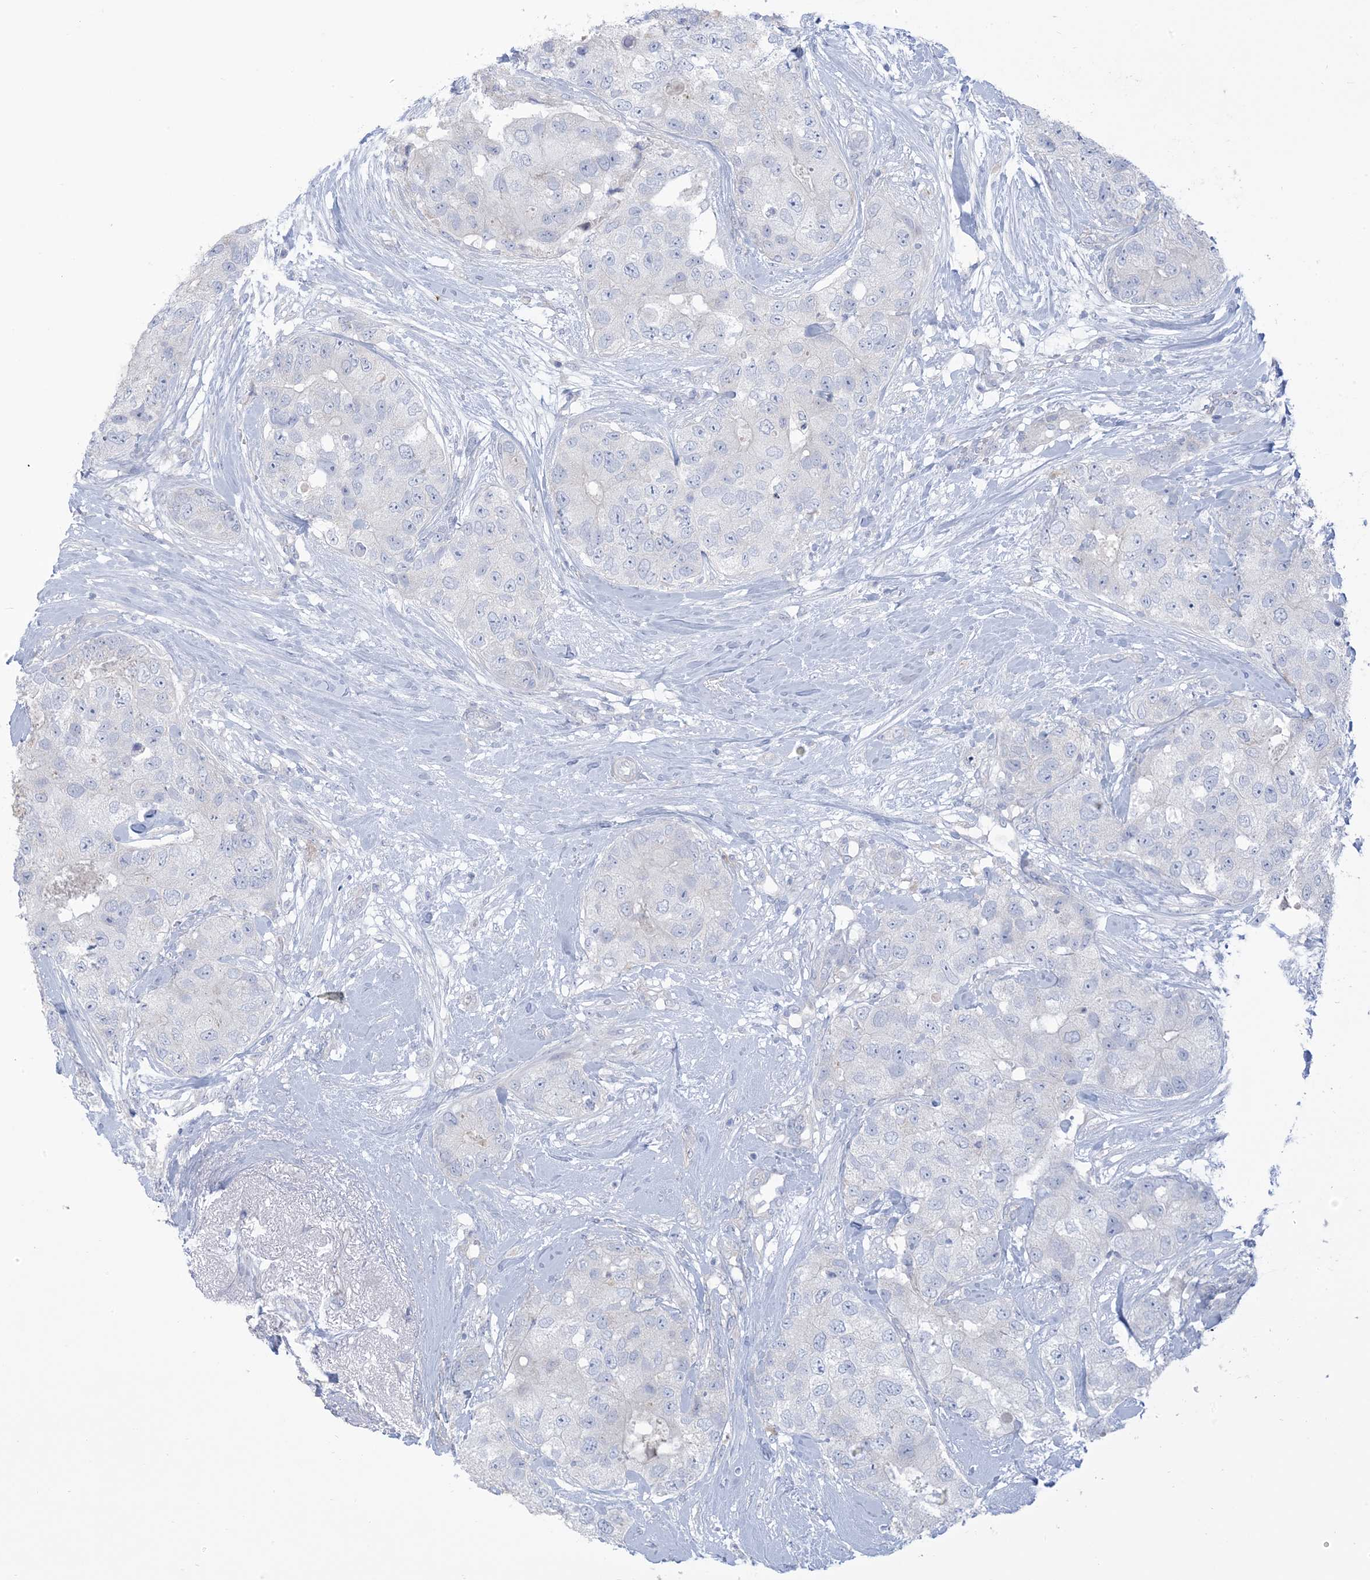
{"staining": {"intensity": "negative", "quantity": "none", "location": "none"}, "tissue": "breast cancer", "cell_type": "Tumor cells", "image_type": "cancer", "snomed": [{"axis": "morphology", "description": "Duct carcinoma"}, {"axis": "topography", "description": "Breast"}], "caption": "A photomicrograph of breast invasive ductal carcinoma stained for a protein demonstrates no brown staining in tumor cells.", "gene": "MTHFD2L", "patient": {"sex": "female", "age": 62}}